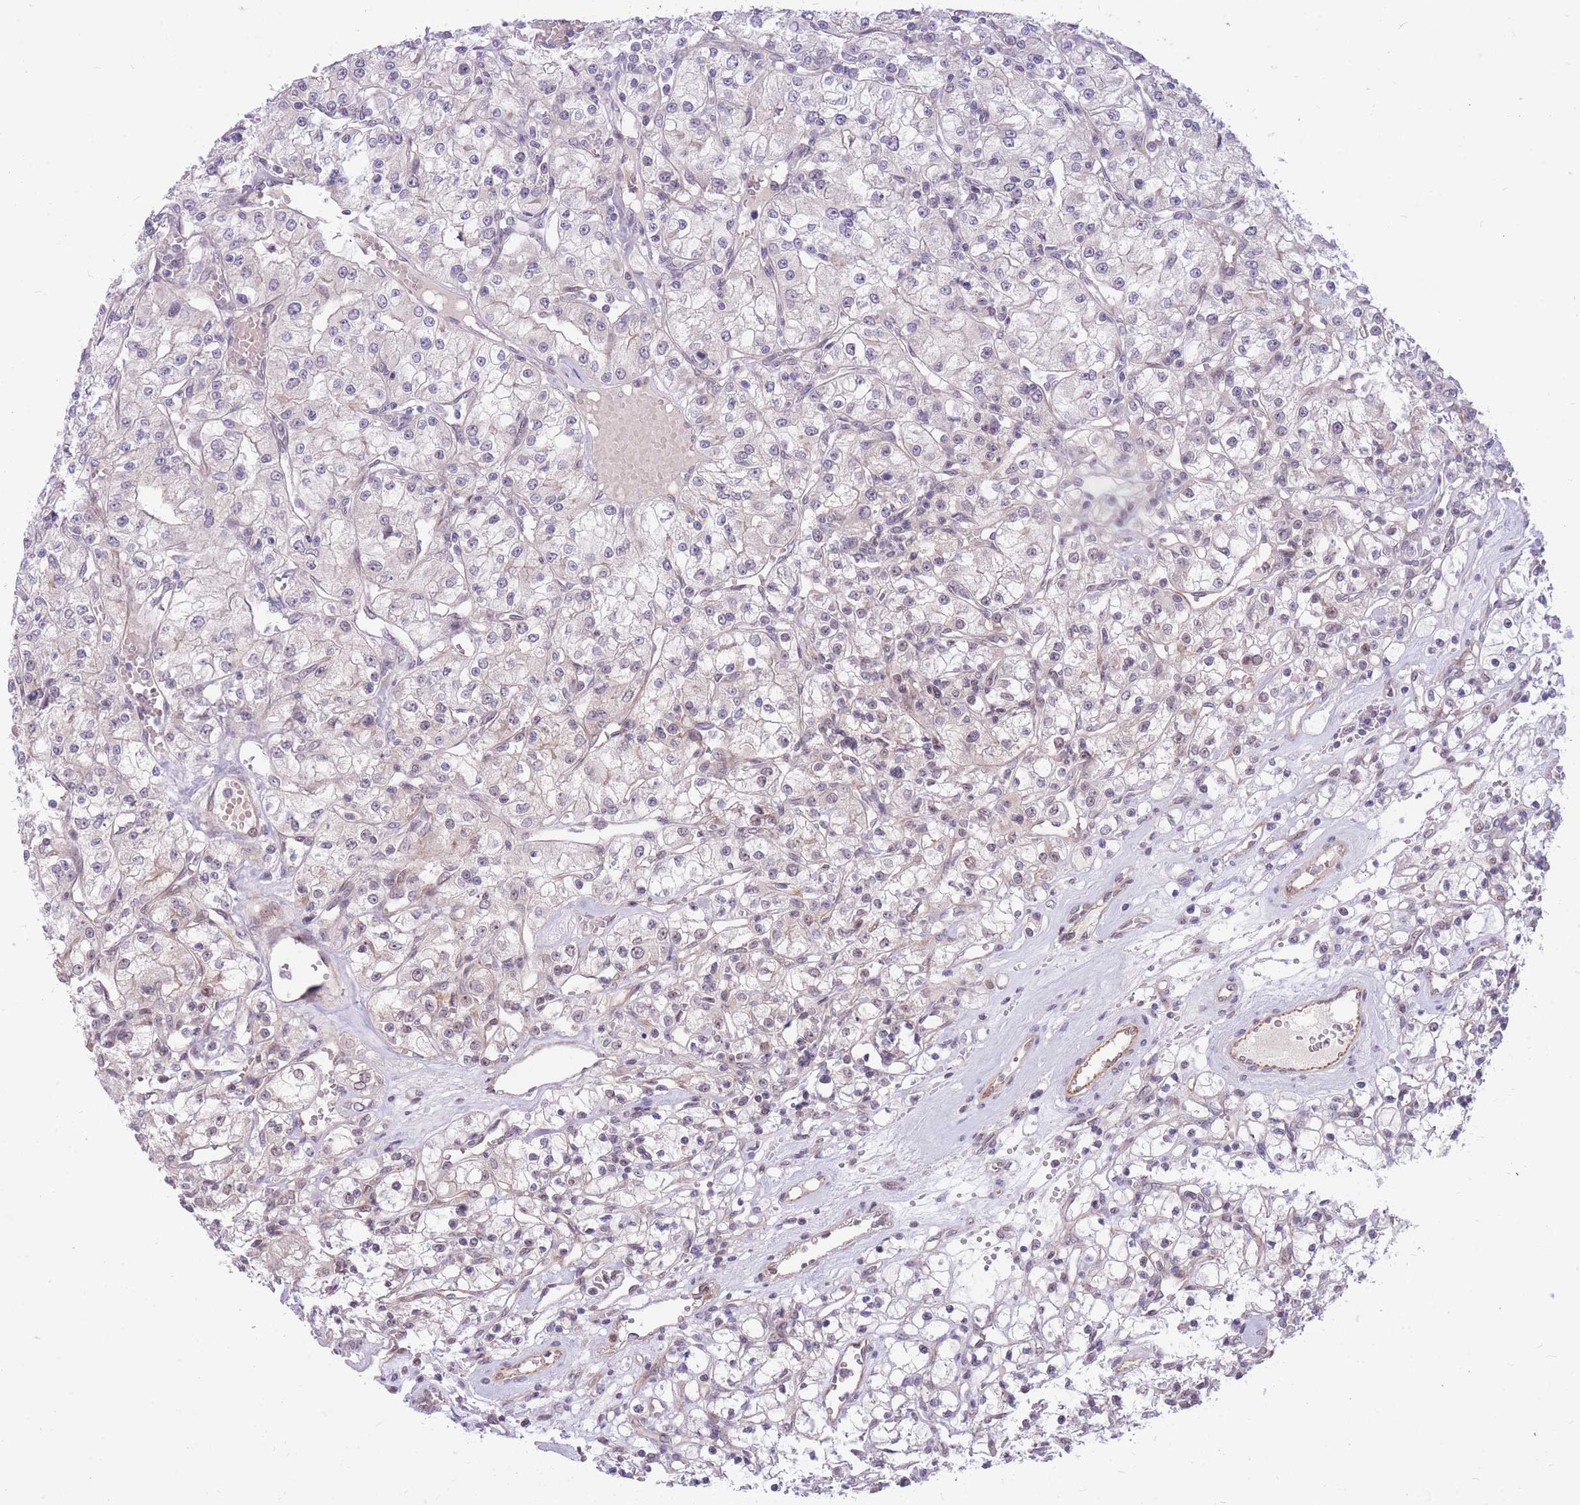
{"staining": {"intensity": "negative", "quantity": "none", "location": "none"}, "tissue": "renal cancer", "cell_type": "Tumor cells", "image_type": "cancer", "snomed": [{"axis": "morphology", "description": "Adenocarcinoma, NOS"}, {"axis": "topography", "description": "Kidney"}], "caption": "This is an immunohistochemistry photomicrograph of human adenocarcinoma (renal). There is no staining in tumor cells.", "gene": "ERCC2", "patient": {"sex": "female", "age": 59}}